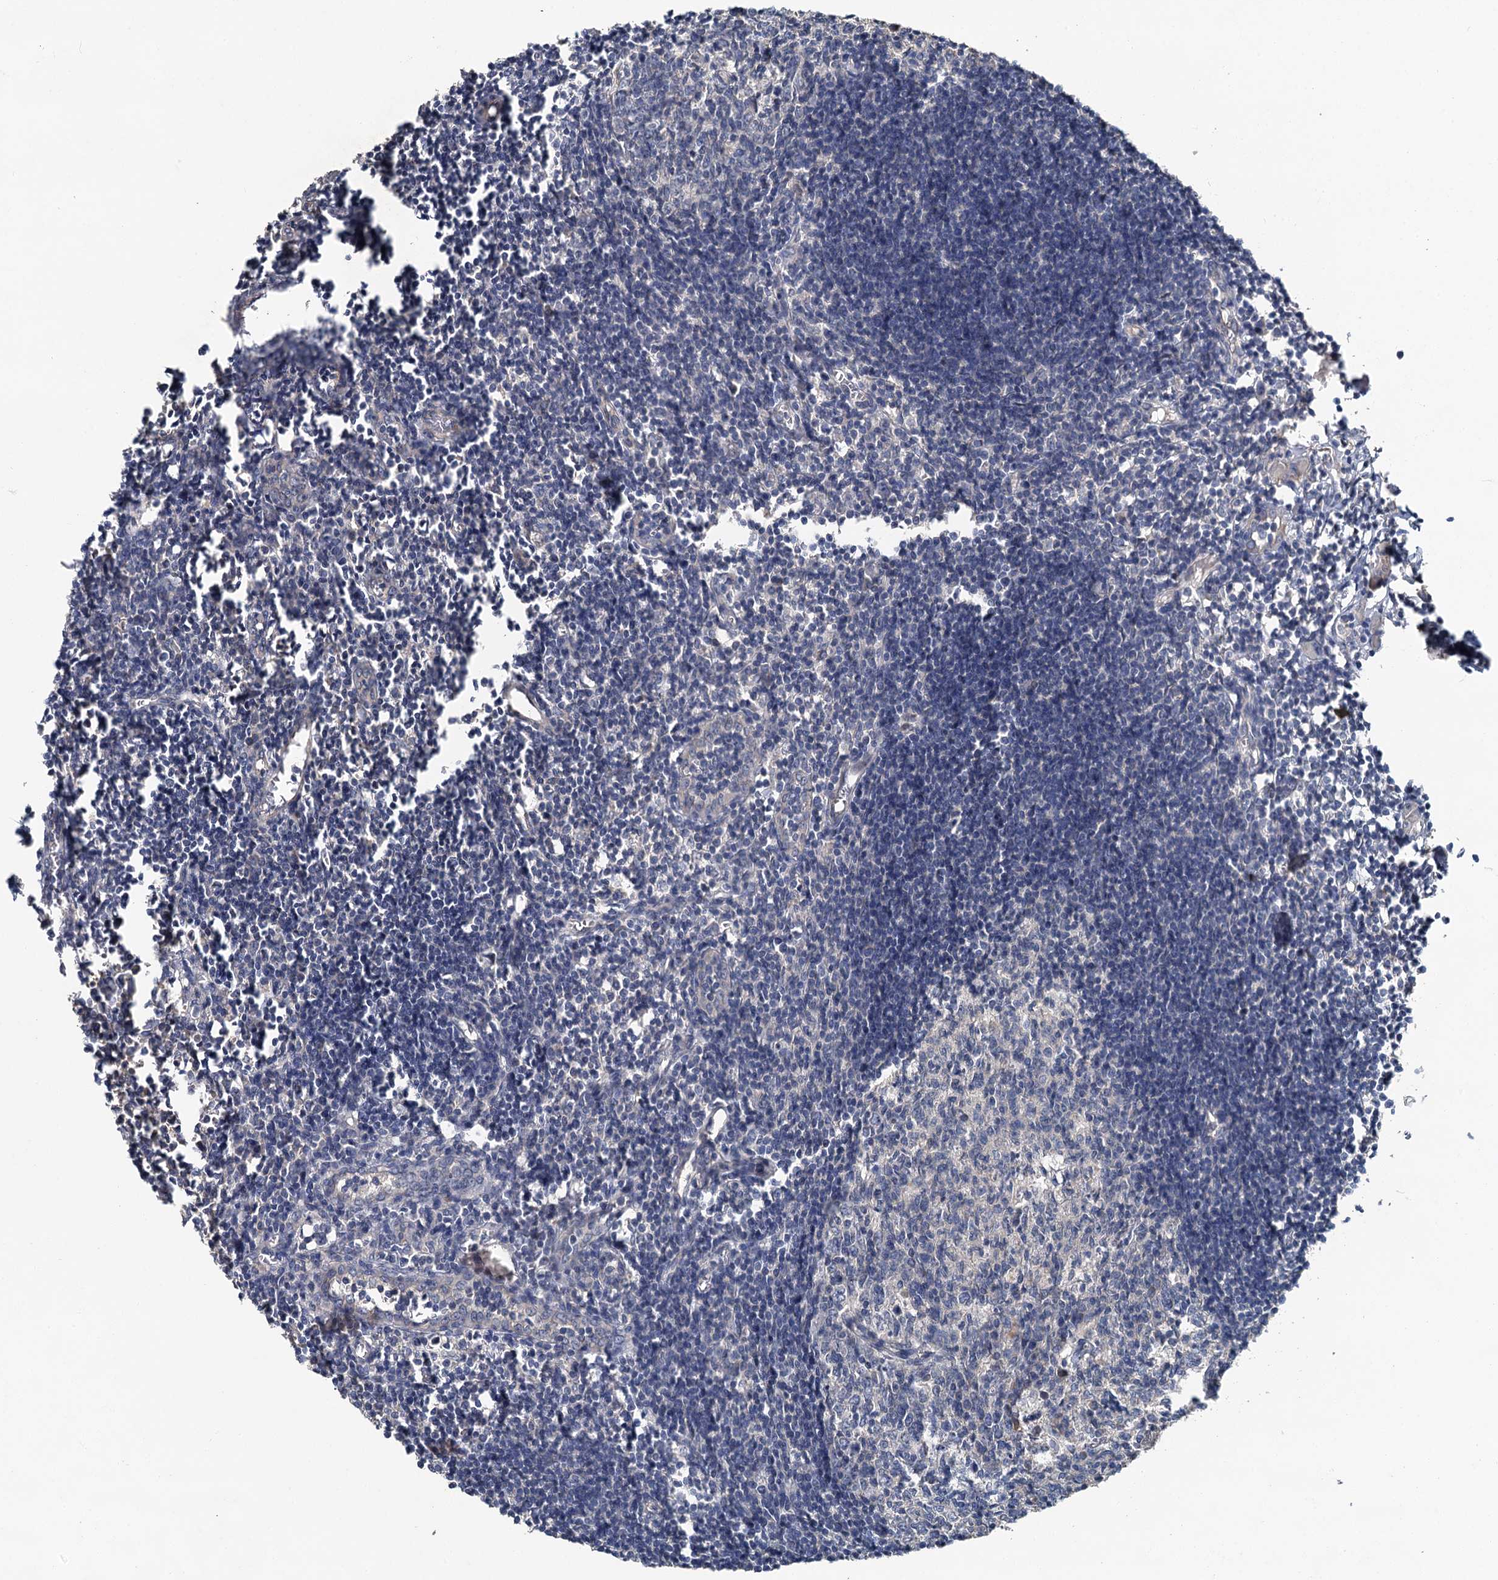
{"staining": {"intensity": "negative", "quantity": "none", "location": "none"}, "tissue": "lymph node", "cell_type": "Germinal center cells", "image_type": "normal", "snomed": [{"axis": "morphology", "description": "Normal tissue, NOS"}, {"axis": "morphology", "description": "Malignant melanoma, Metastatic site"}, {"axis": "topography", "description": "Lymph node"}], "caption": "Unremarkable lymph node was stained to show a protein in brown. There is no significant positivity in germinal center cells. (Brightfield microscopy of DAB IHC at high magnification).", "gene": "ZNF324", "patient": {"sex": "male", "age": 41}}